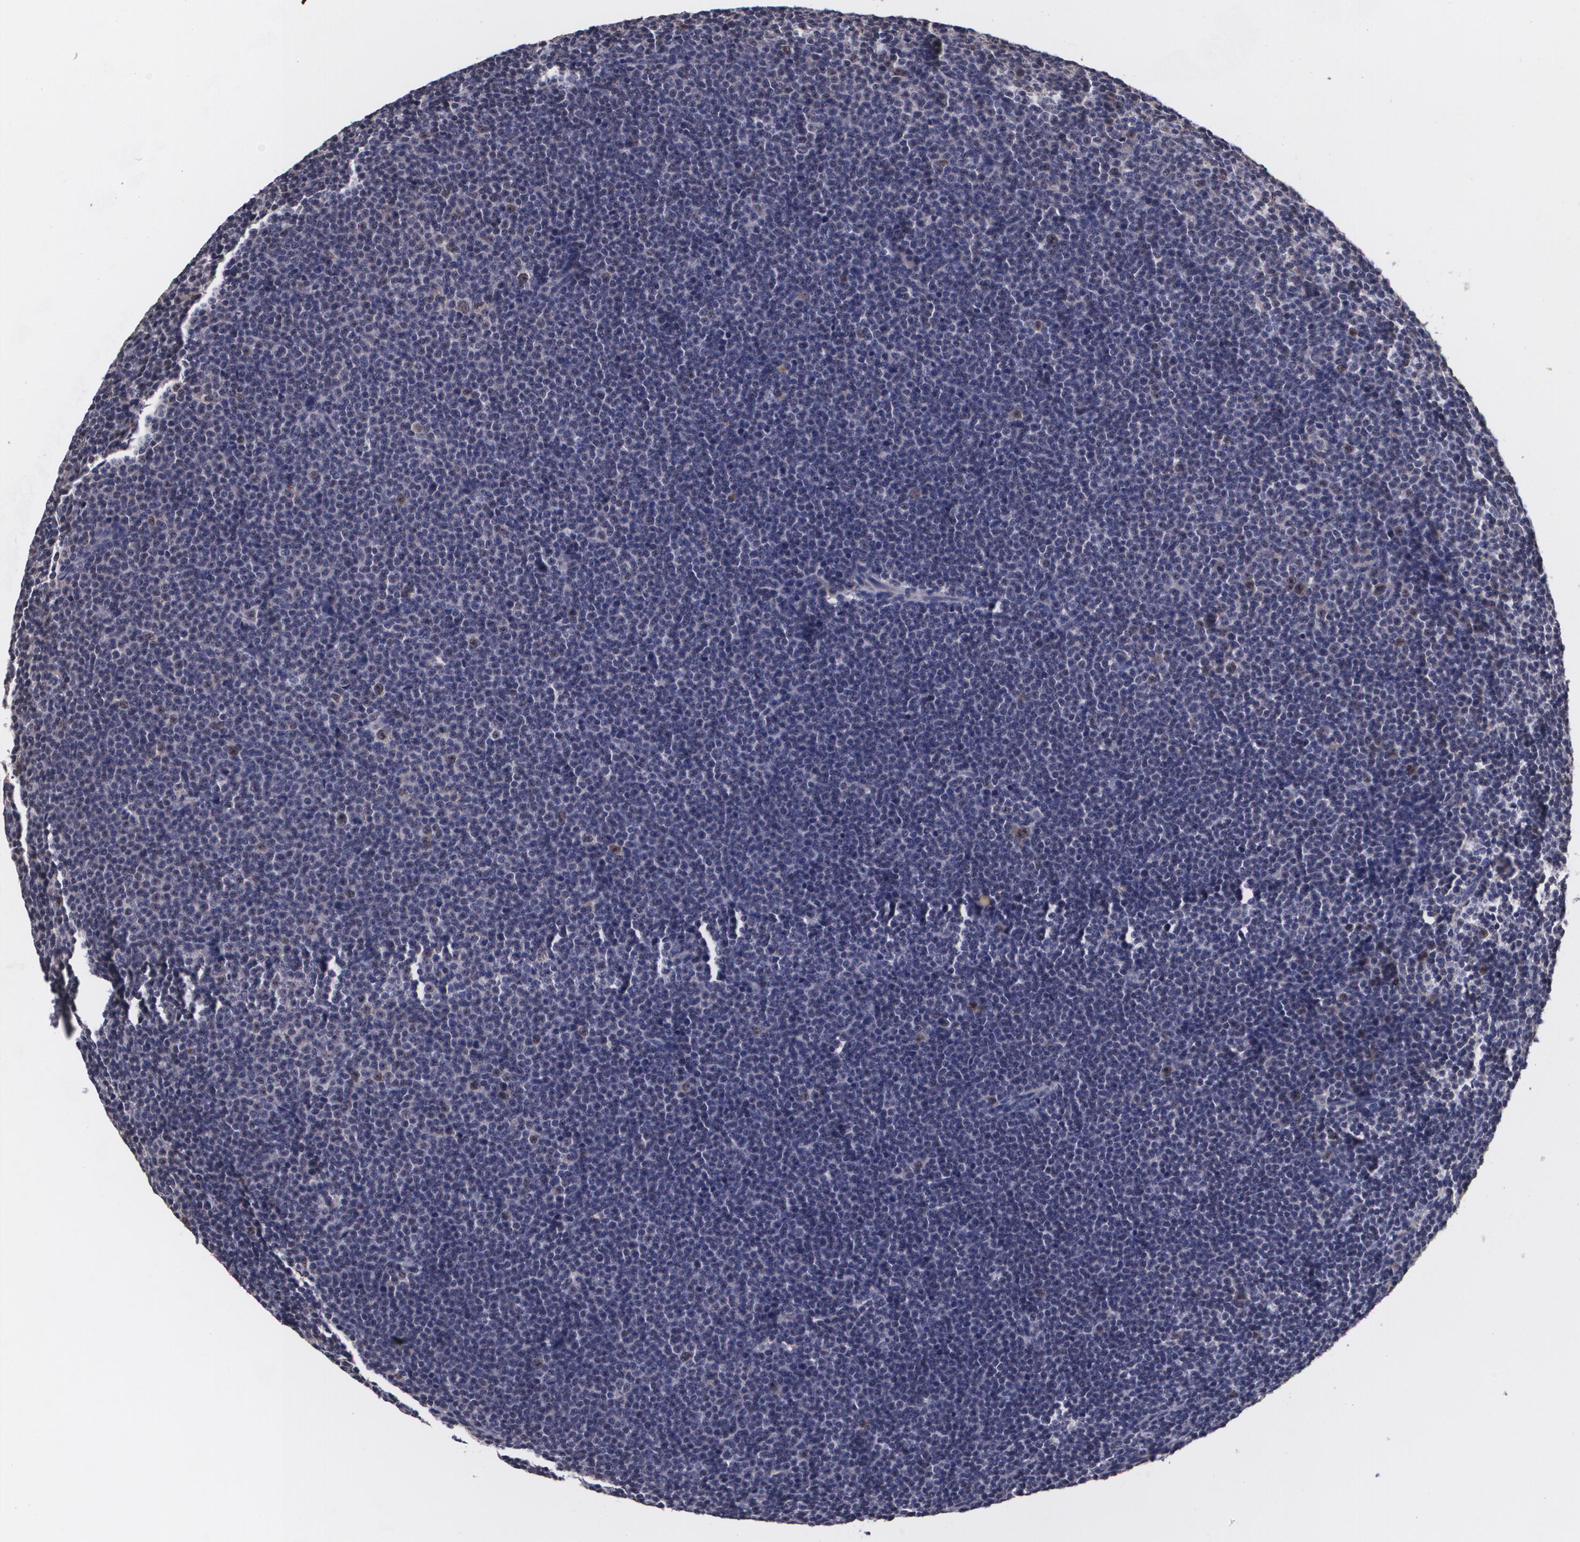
{"staining": {"intensity": "moderate", "quantity": "<25%", "location": "cytoplasmic/membranous"}, "tissue": "lymphoma", "cell_type": "Tumor cells", "image_type": "cancer", "snomed": [{"axis": "morphology", "description": "Malignant lymphoma, non-Hodgkin's type, Low grade"}, {"axis": "topography", "description": "Lymph node"}], "caption": "Low-grade malignant lymphoma, non-Hodgkin's type stained for a protein displays moderate cytoplasmic/membranous positivity in tumor cells.", "gene": "BRCA1", "patient": {"sex": "female", "age": 69}}